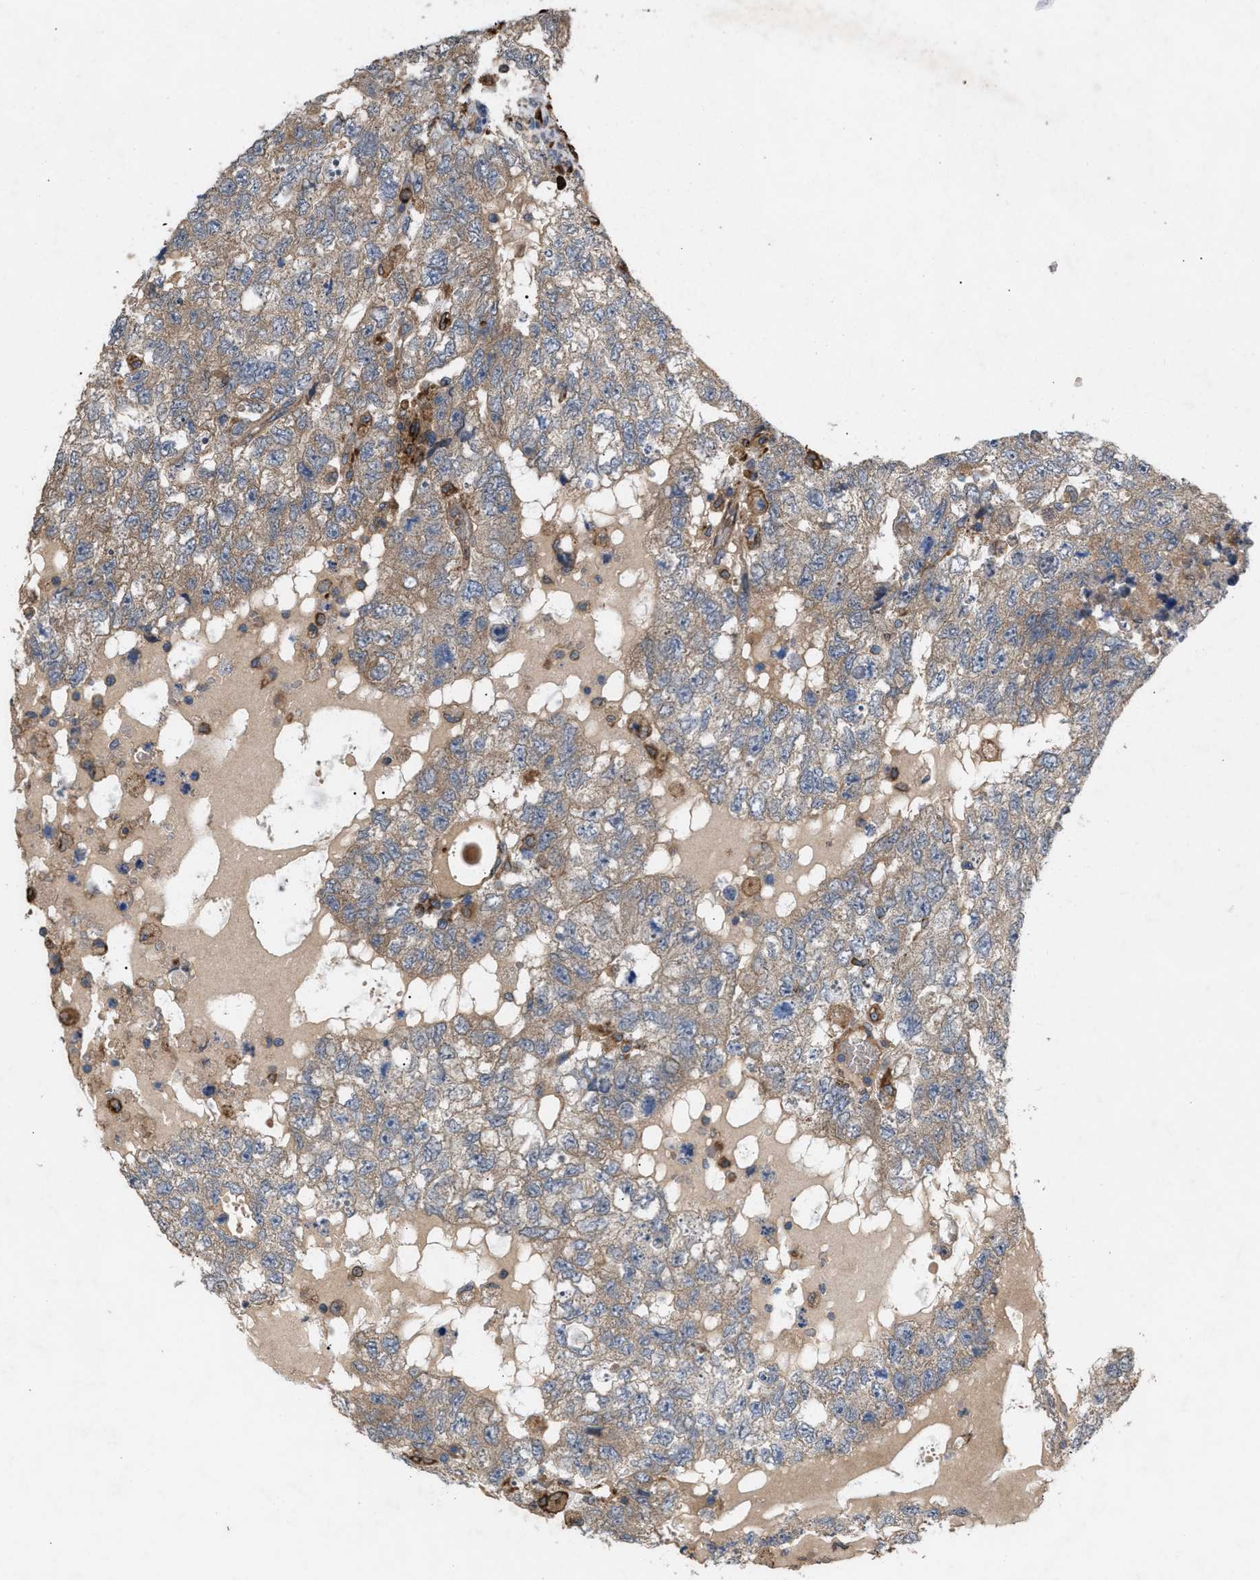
{"staining": {"intensity": "weak", "quantity": "<25%", "location": "cytoplasmic/membranous"}, "tissue": "testis cancer", "cell_type": "Tumor cells", "image_type": "cancer", "snomed": [{"axis": "morphology", "description": "Carcinoma, Embryonal, NOS"}, {"axis": "topography", "description": "Testis"}], "caption": "There is no significant staining in tumor cells of testis embryonal carcinoma.", "gene": "GCC1", "patient": {"sex": "male", "age": 36}}